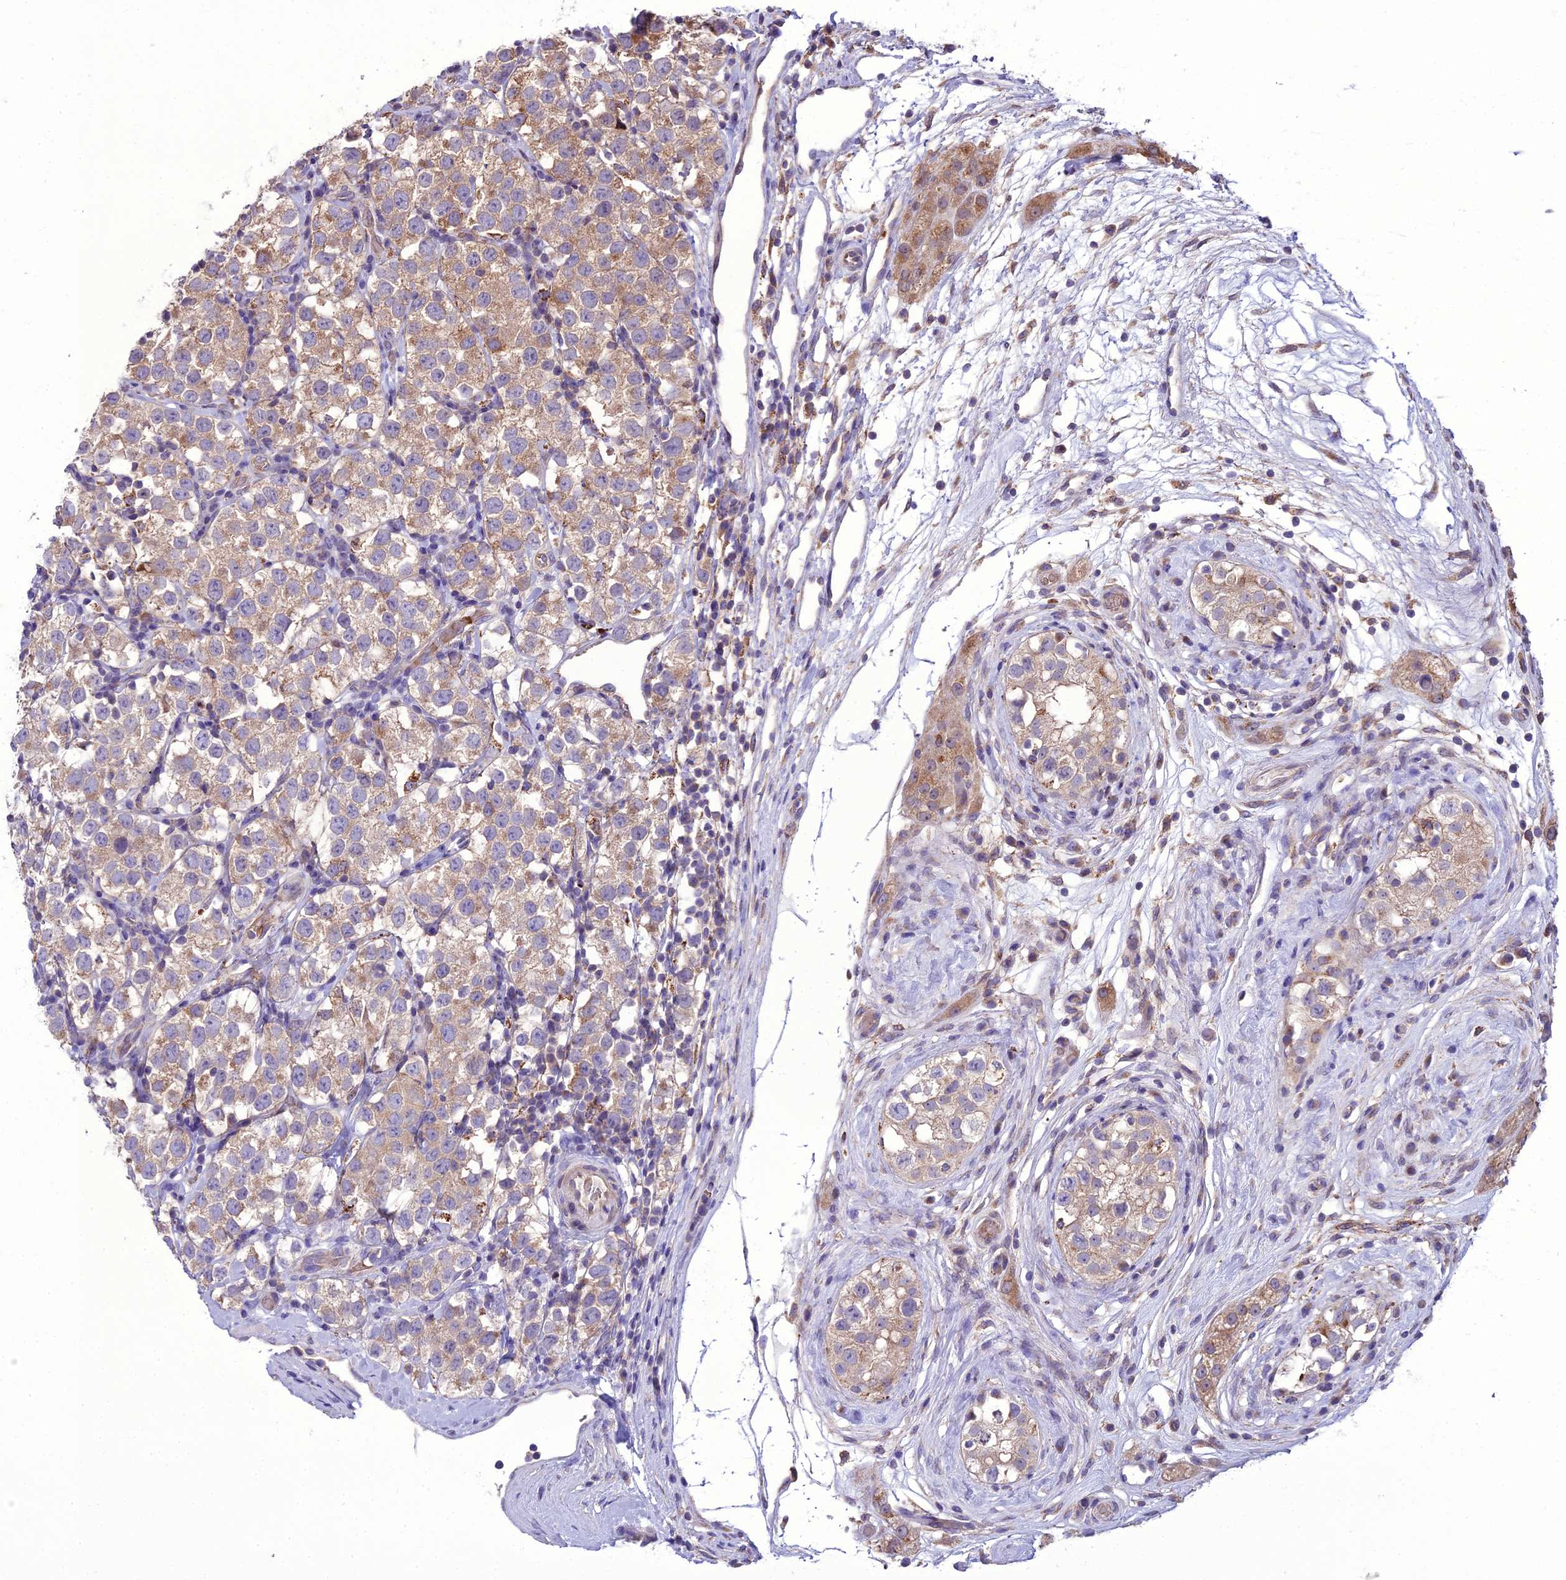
{"staining": {"intensity": "moderate", "quantity": ">75%", "location": "cytoplasmic/membranous"}, "tissue": "testis cancer", "cell_type": "Tumor cells", "image_type": "cancer", "snomed": [{"axis": "morphology", "description": "Seminoma, NOS"}, {"axis": "topography", "description": "Testis"}], "caption": "Immunohistochemical staining of testis cancer reveals moderate cytoplasmic/membranous protein positivity in about >75% of tumor cells.", "gene": "TBC1D24", "patient": {"sex": "male", "age": 34}}